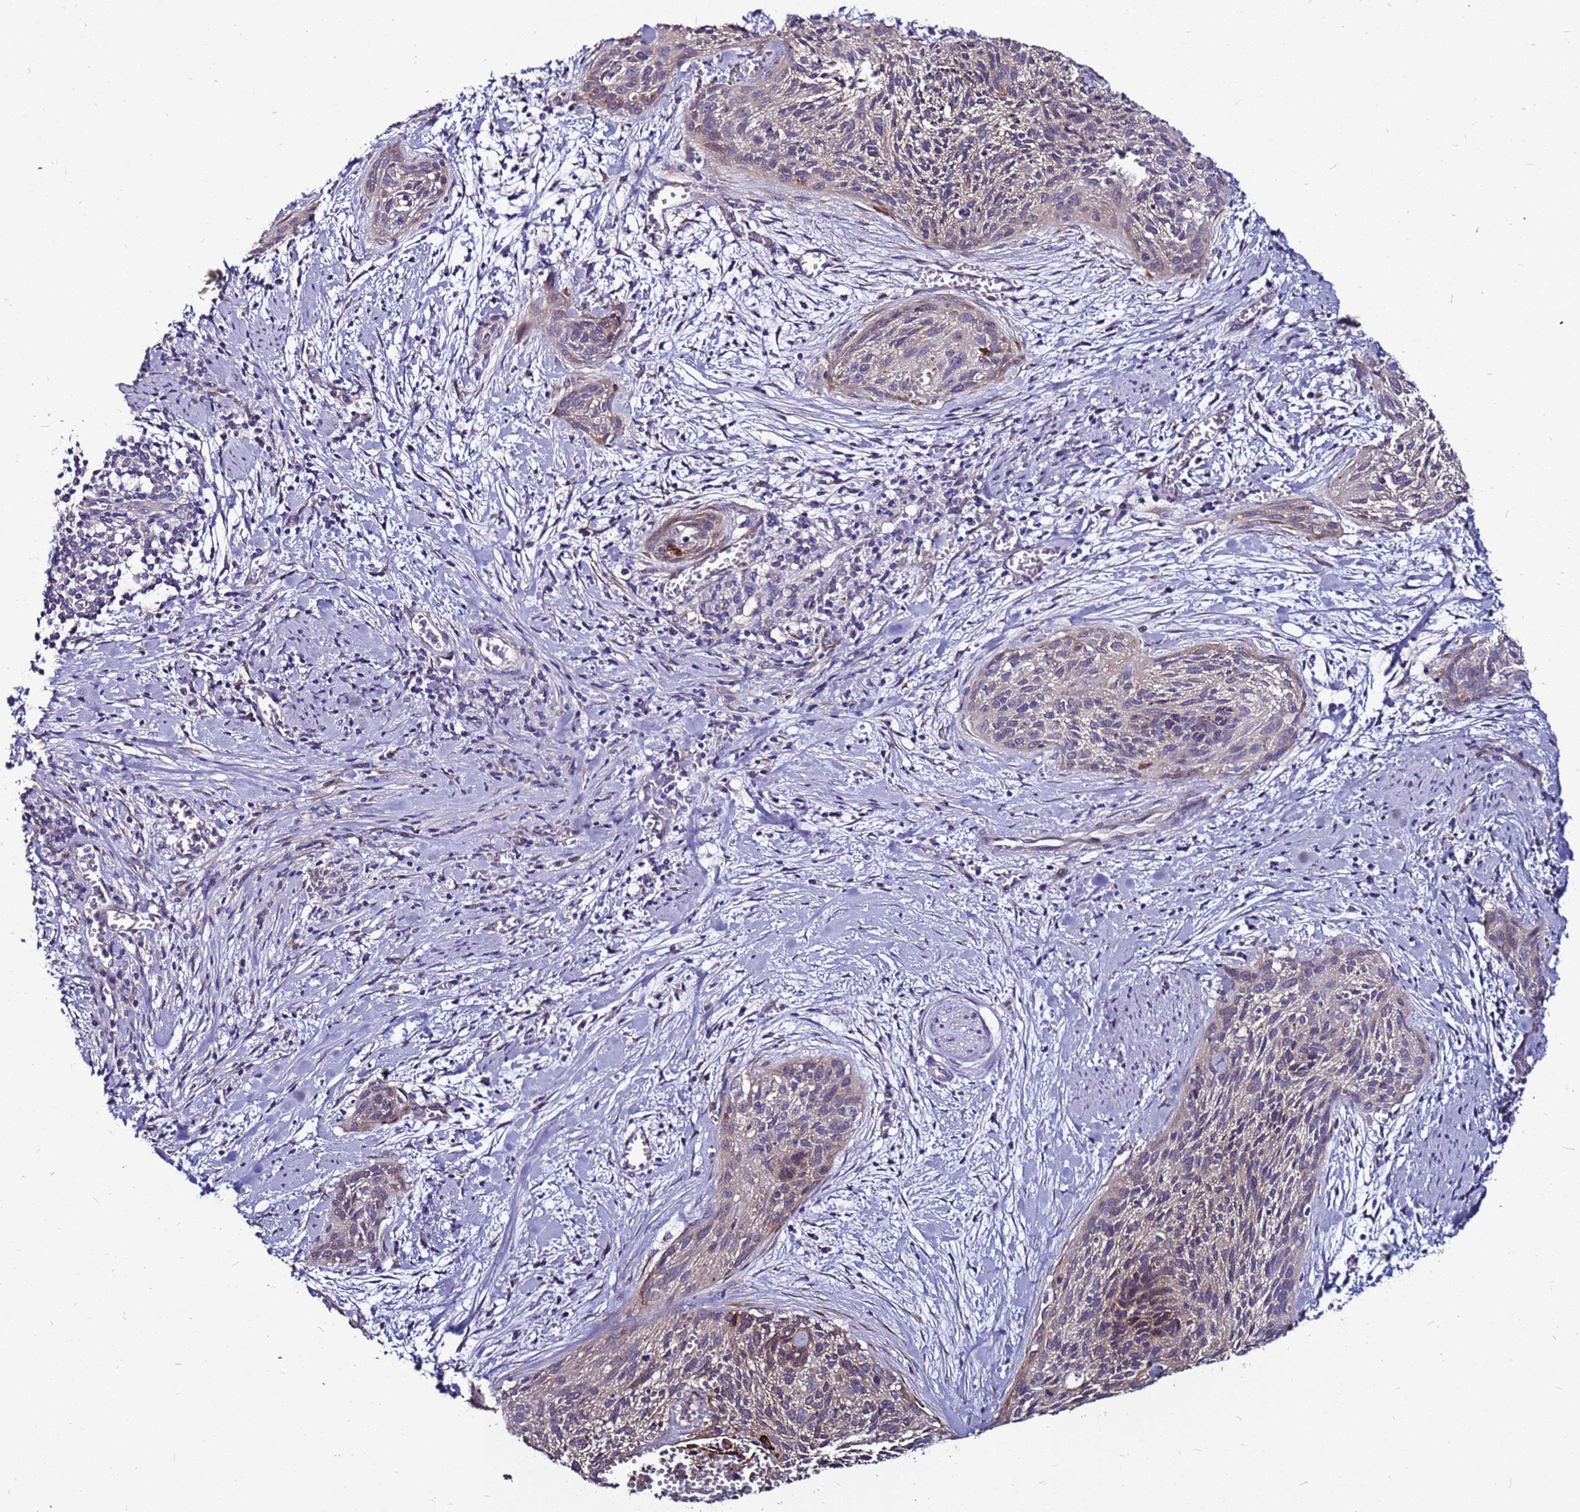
{"staining": {"intensity": "weak", "quantity": "25%-75%", "location": "cytoplasmic/membranous"}, "tissue": "cervical cancer", "cell_type": "Tumor cells", "image_type": "cancer", "snomed": [{"axis": "morphology", "description": "Squamous cell carcinoma, NOS"}, {"axis": "topography", "description": "Cervix"}], "caption": "This micrograph reveals squamous cell carcinoma (cervical) stained with IHC to label a protein in brown. The cytoplasmic/membranous of tumor cells show weak positivity for the protein. Nuclei are counter-stained blue.", "gene": "SLC44A3", "patient": {"sex": "female", "age": 55}}